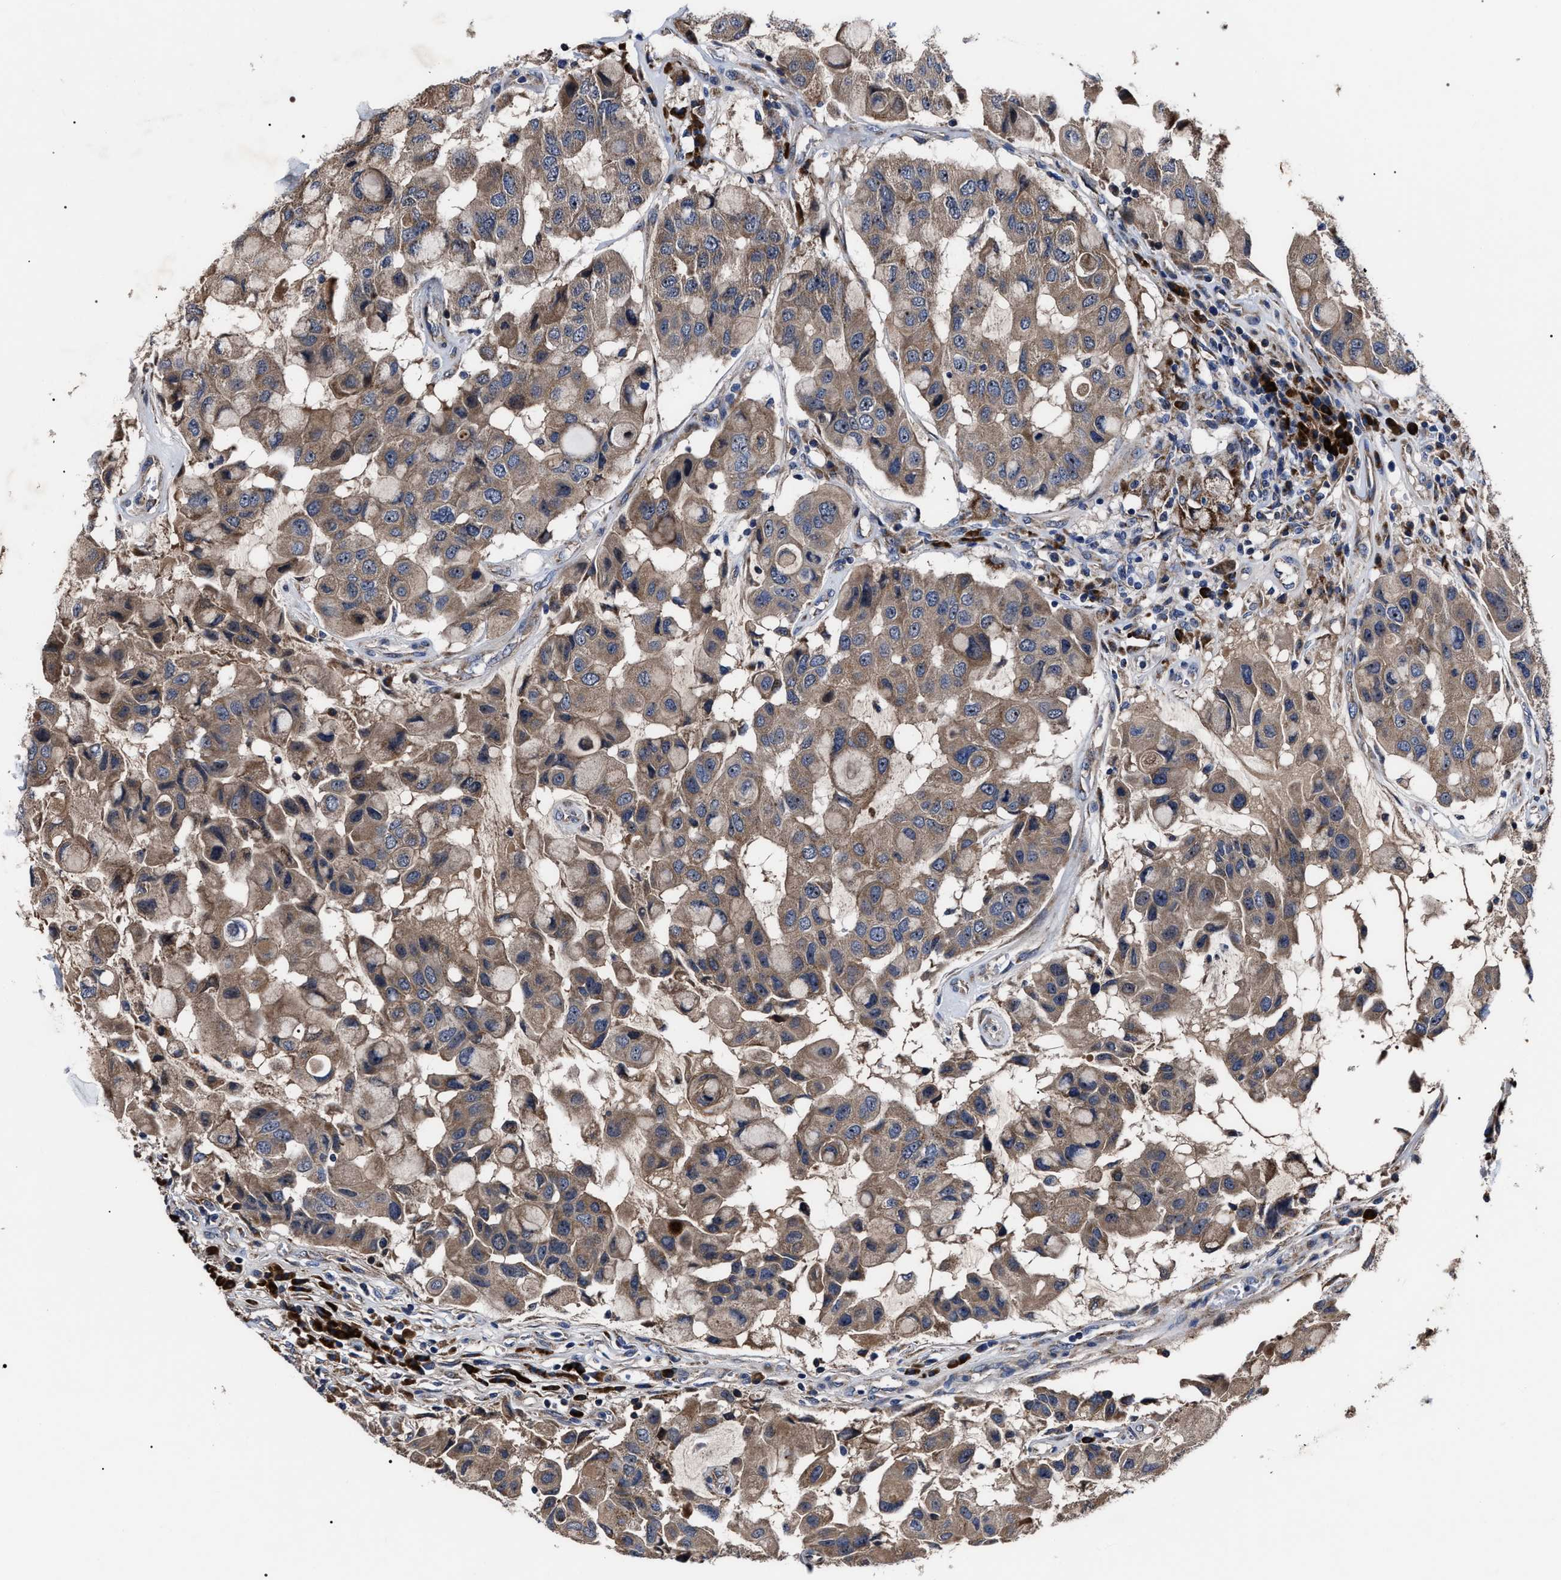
{"staining": {"intensity": "moderate", "quantity": ">75%", "location": "cytoplasmic/membranous"}, "tissue": "breast cancer", "cell_type": "Tumor cells", "image_type": "cancer", "snomed": [{"axis": "morphology", "description": "Duct carcinoma"}, {"axis": "topography", "description": "Breast"}], "caption": "A brown stain highlights moderate cytoplasmic/membranous staining of a protein in breast cancer (intraductal carcinoma) tumor cells. (DAB (3,3'-diaminobenzidine) = brown stain, brightfield microscopy at high magnification).", "gene": "MACC1", "patient": {"sex": "female", "age": 27}}